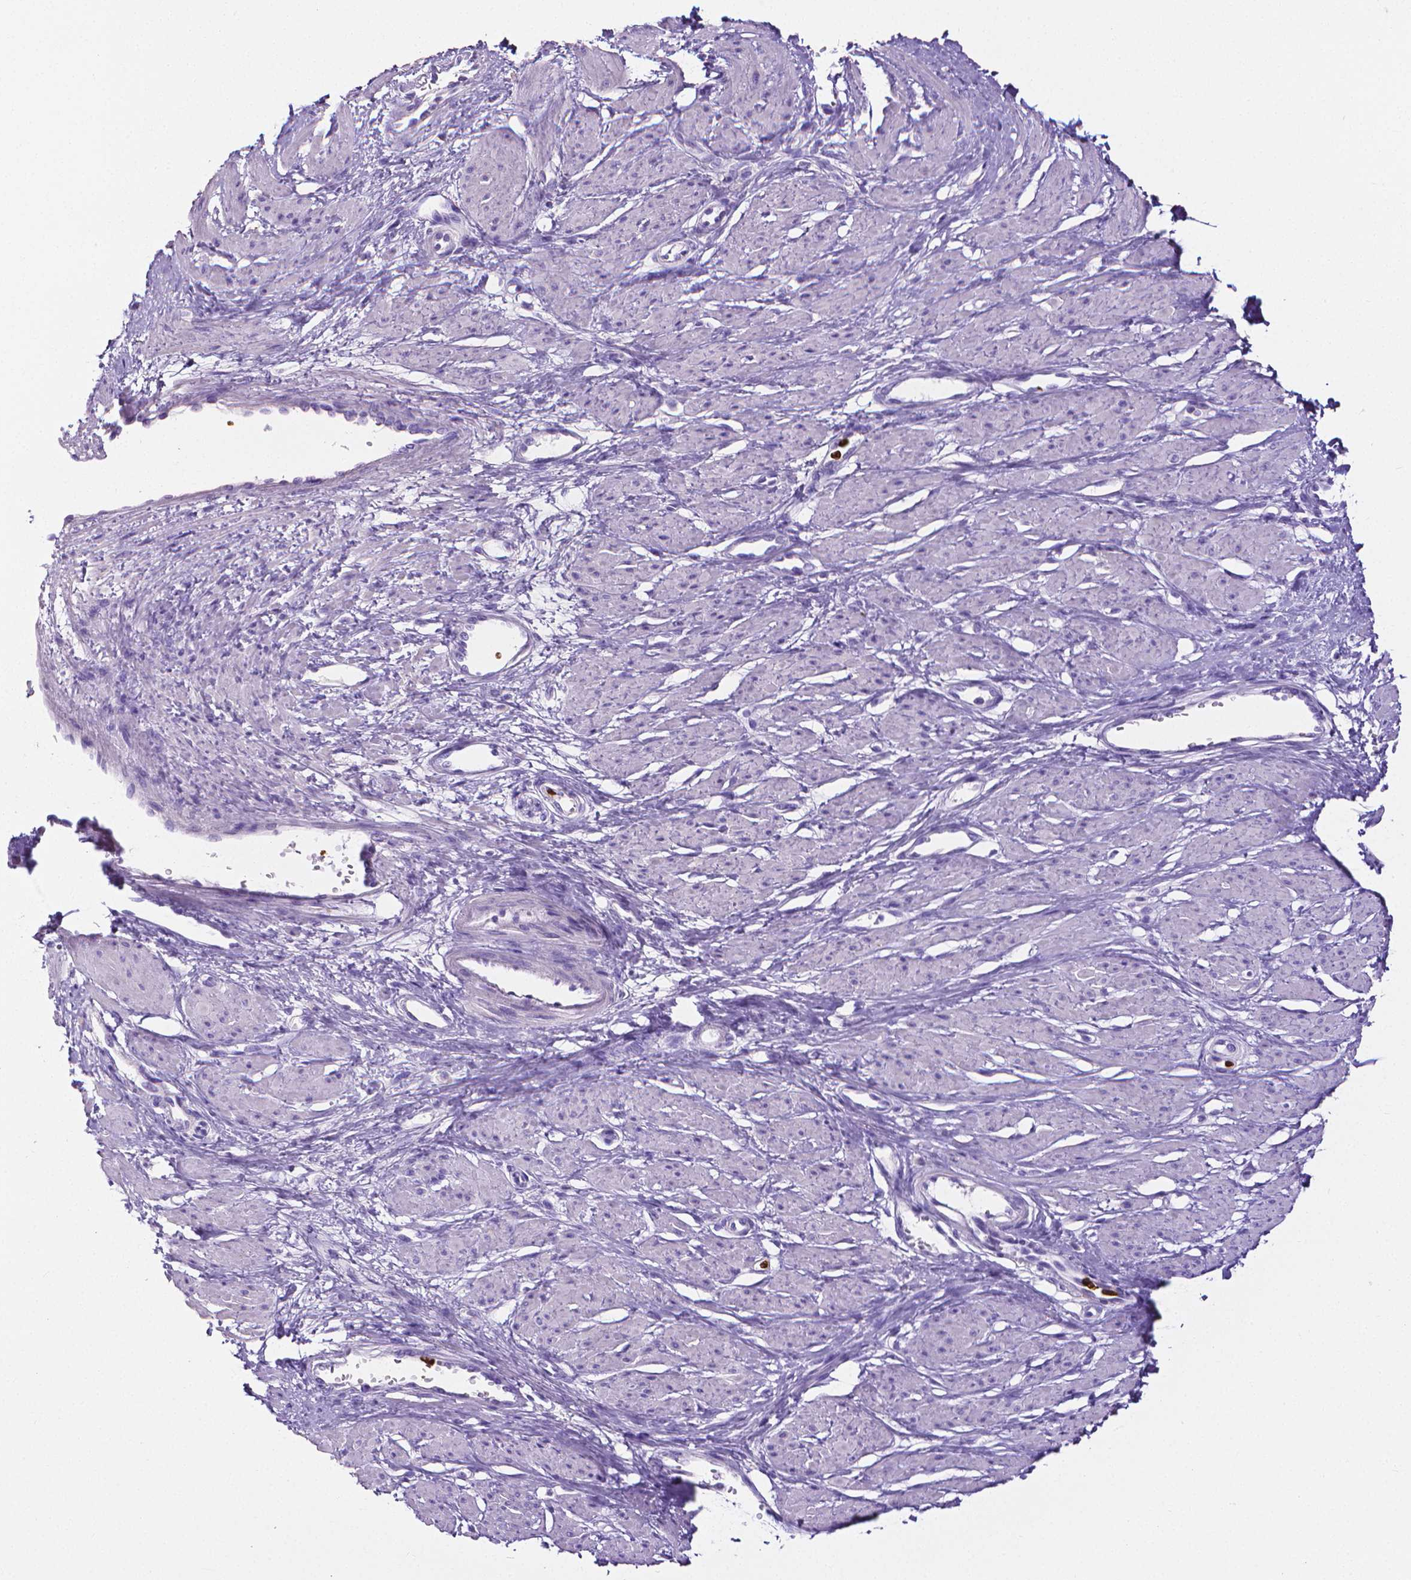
{"staining": {"intensity": "negative", "quantity": "none", "location": "none"}, "tissue": "smooth muscle", "cell_type": "Smooth muscle cells", "image_type": "normal", "snomed": [{"axis": "morphology", "description": "Normal tissue, NOS"}, {"axis": "topography", "description": "Smooth muscle"}, {"axis": "topography", "description": "Uterus"}], "caption": "Smooth muscle cells are negative for protein expression in unremarkable human smooth muscle. The staining is performed using DAB (3,3'-diaminobenzidine) brown chromogen with nuclei counter-stained in using hematoxylin.", "gene": "MMP9", "patient": {"sex": "female", "age": 39}}